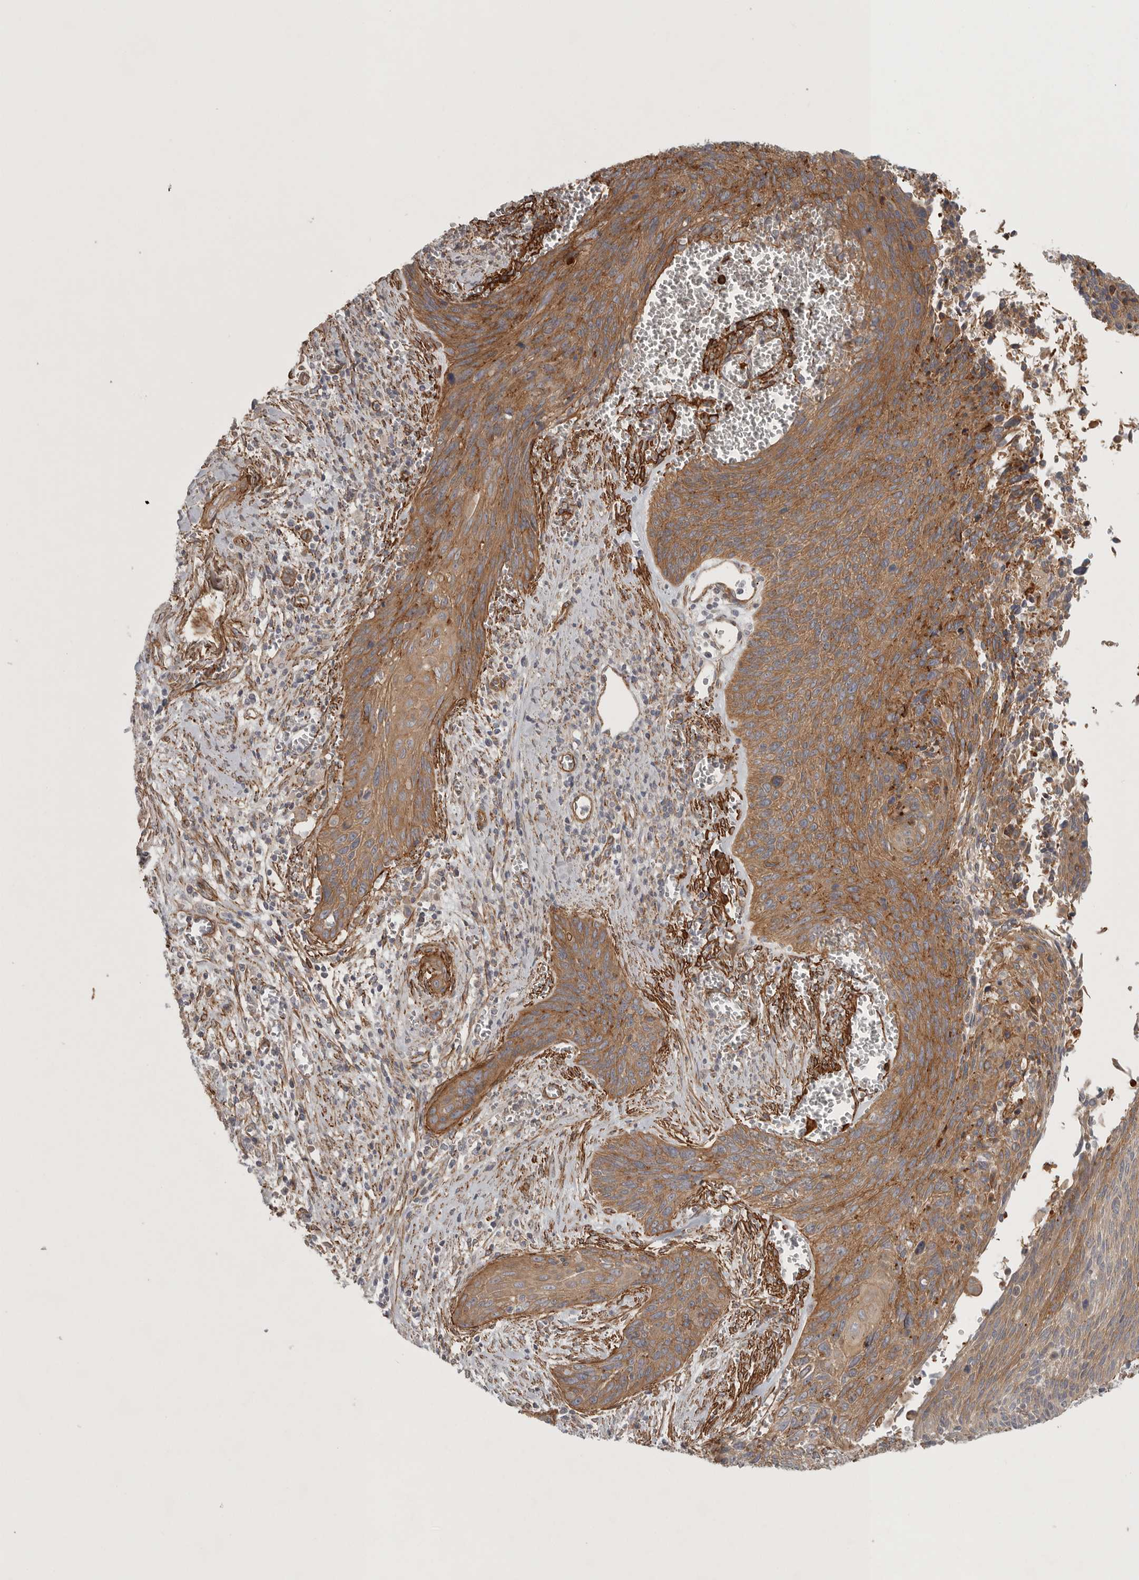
{"staining": {"intensity": "moderate", "quantity": ">75%", "location": "cytoplasmic/membranous"}, "tissue": "cervical cancer", "cell_type": "Tumor cells", "image_type": "cancer", "snomed": [{"axis": "morphology", "description": "Squamous cell carcinoma, NOS"}, {"axis": "topography", "description": "Cervix"}], "caption": "Human cervical cancer (squamous cell carcinoma) stained with a protein marker demonstrates moderate staining in tumor cells.", "gene": "LONRF1", "patient": {"sex": "female", "age": 55}}